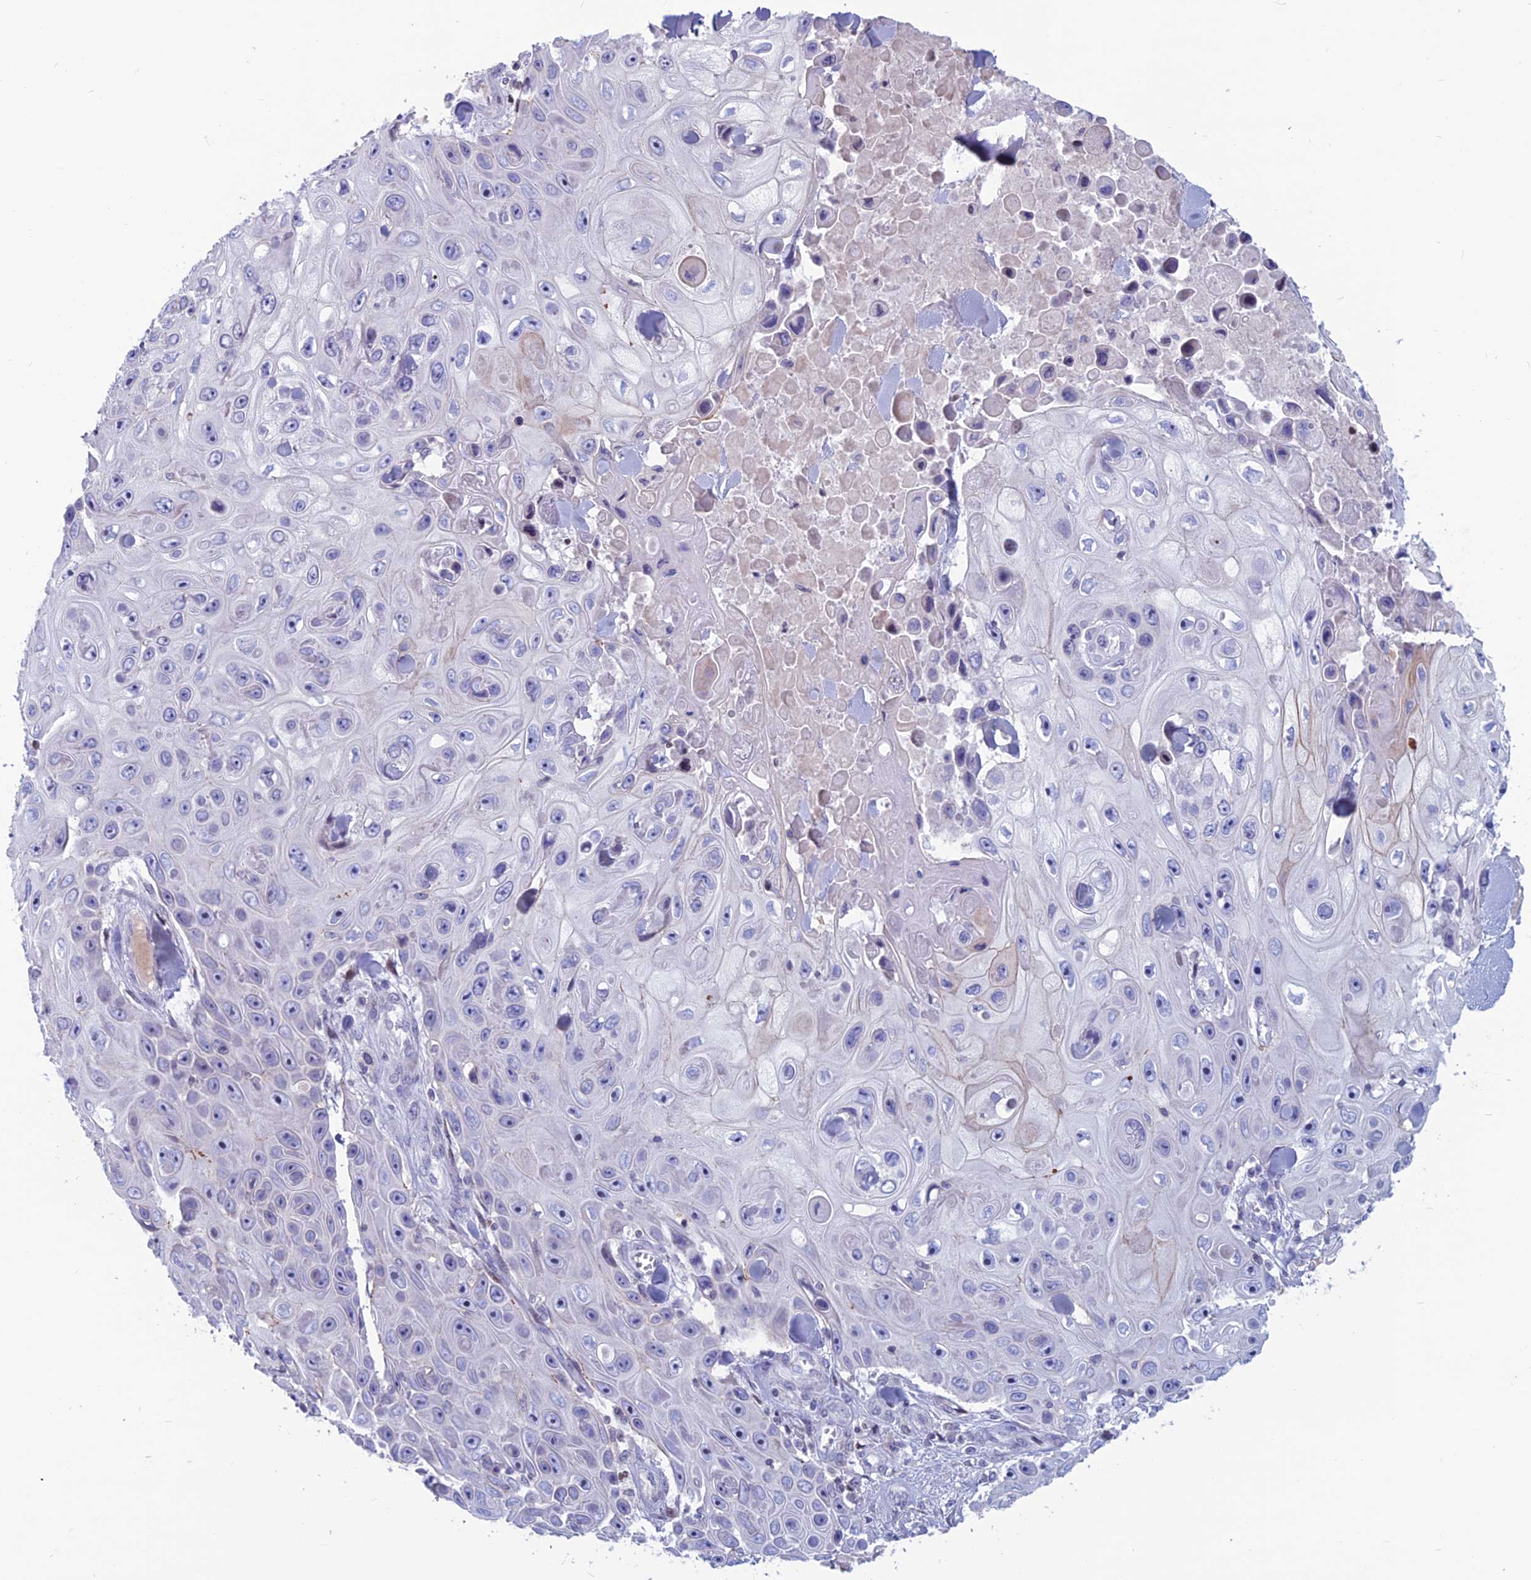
{"staining": {"intensity": "negative", "quantity": "none", "location": "none"}, "tissue": "skin cancer", "cell_type": "Tumor cells", "image_type": "cancer", "snomed": [{"axis": "morphology", "description": "Squamous cell carcinoma, NOS"}, {"axis": "topography", "description": "Skin"}], "caption": "This is an immunohistochemistry photomicrograph of human skin cancer. There is no positivity in tumor cells.", "gene": "CERS6", "patient": {"sex": "male", "age": 82}}